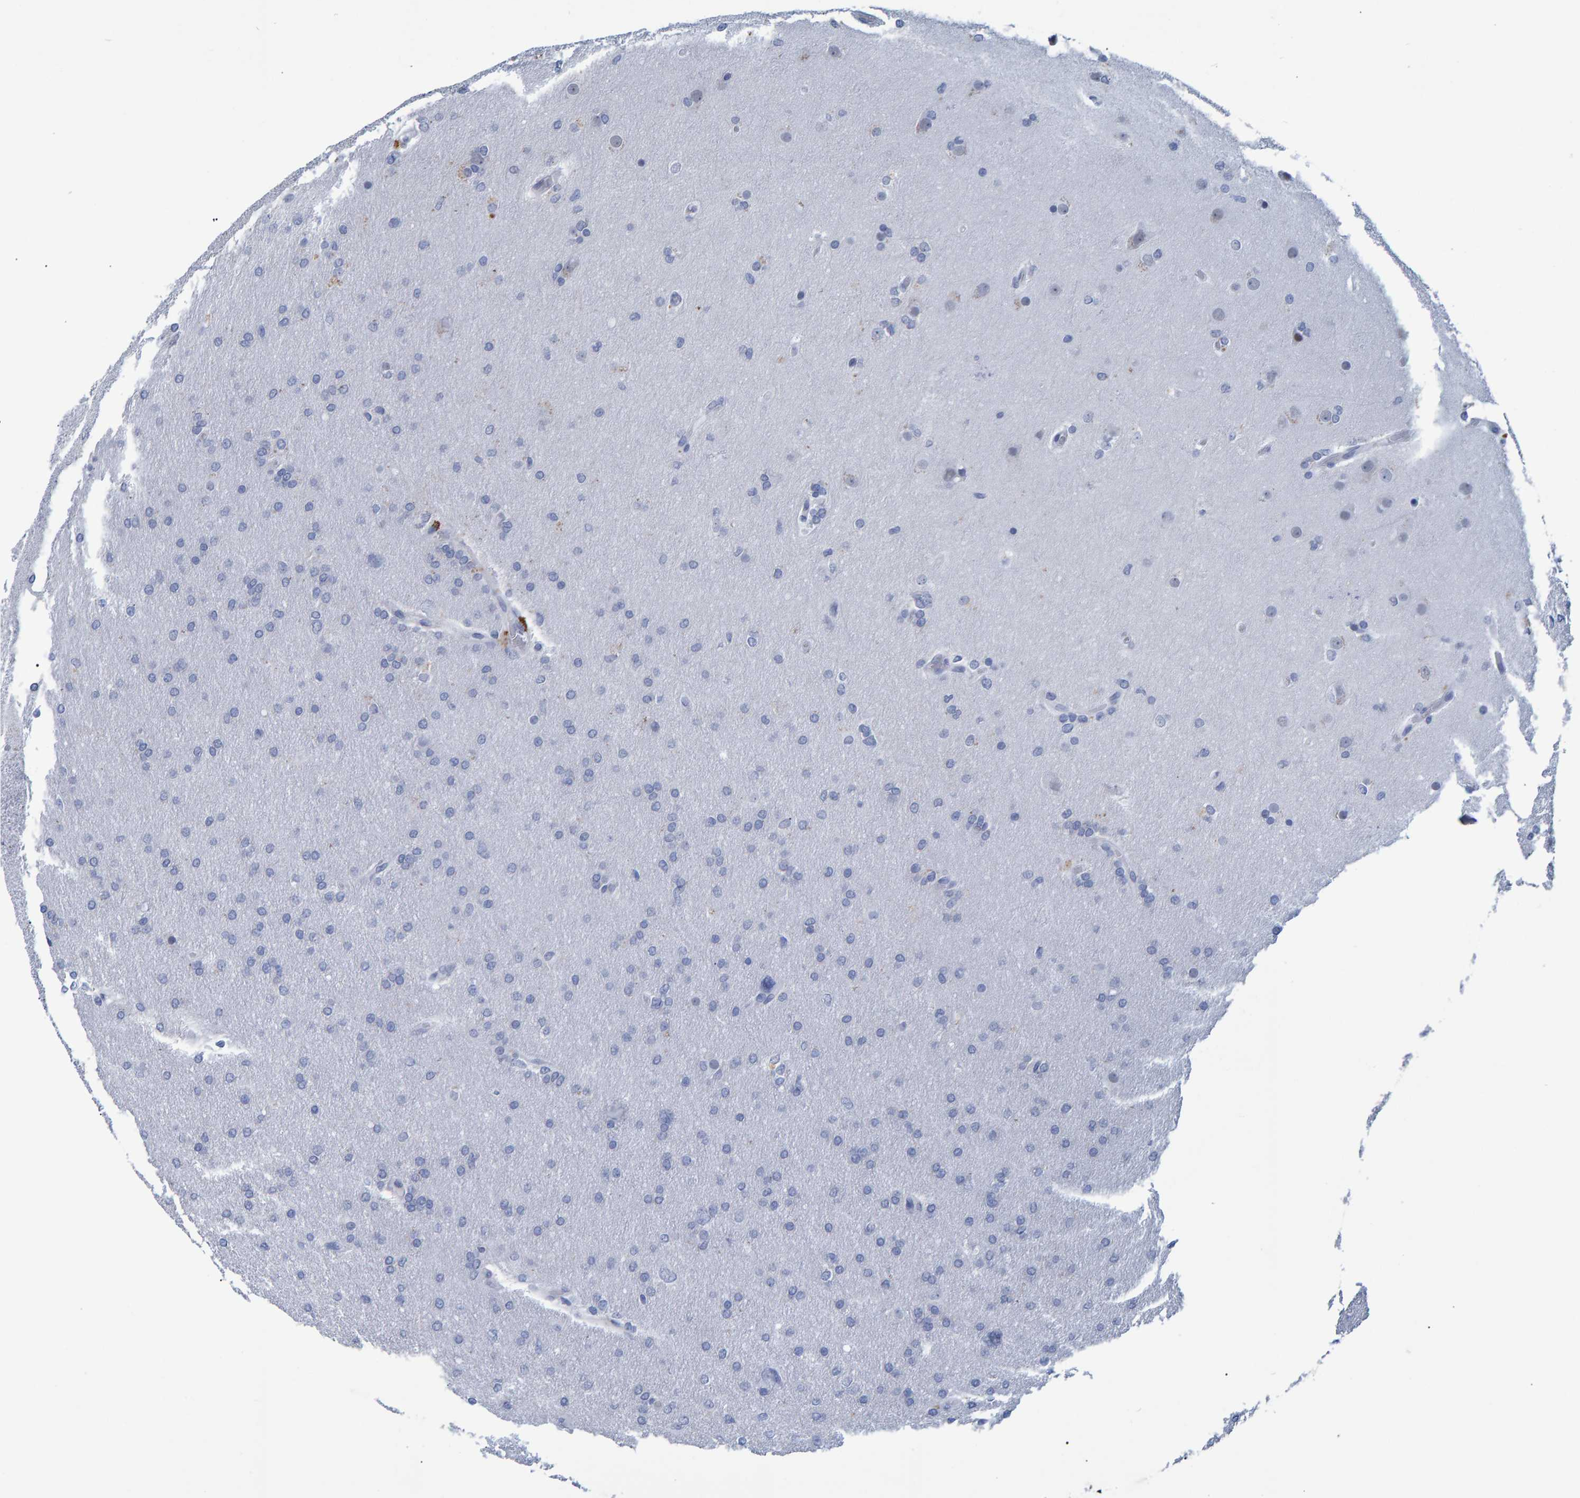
{"staining": {"intensity": "negative", "quantity": "none", "location": "none"}, "tissue": "glioma", "cell_type": "Tumor cells", "image_type": "cancer", "snomed": [{"axis": "morphology", "description": "Glioma, malignant, High grade"}, {"axis": "topography", "description": "Cerebral cortex"}], "caption": "High-grade glioma (malignant) stained for a protein using immunohistochemistry reveals no expression tumor cells.", "gene": "PROCA1", "patient": {"sex": "female", "age": 36}}